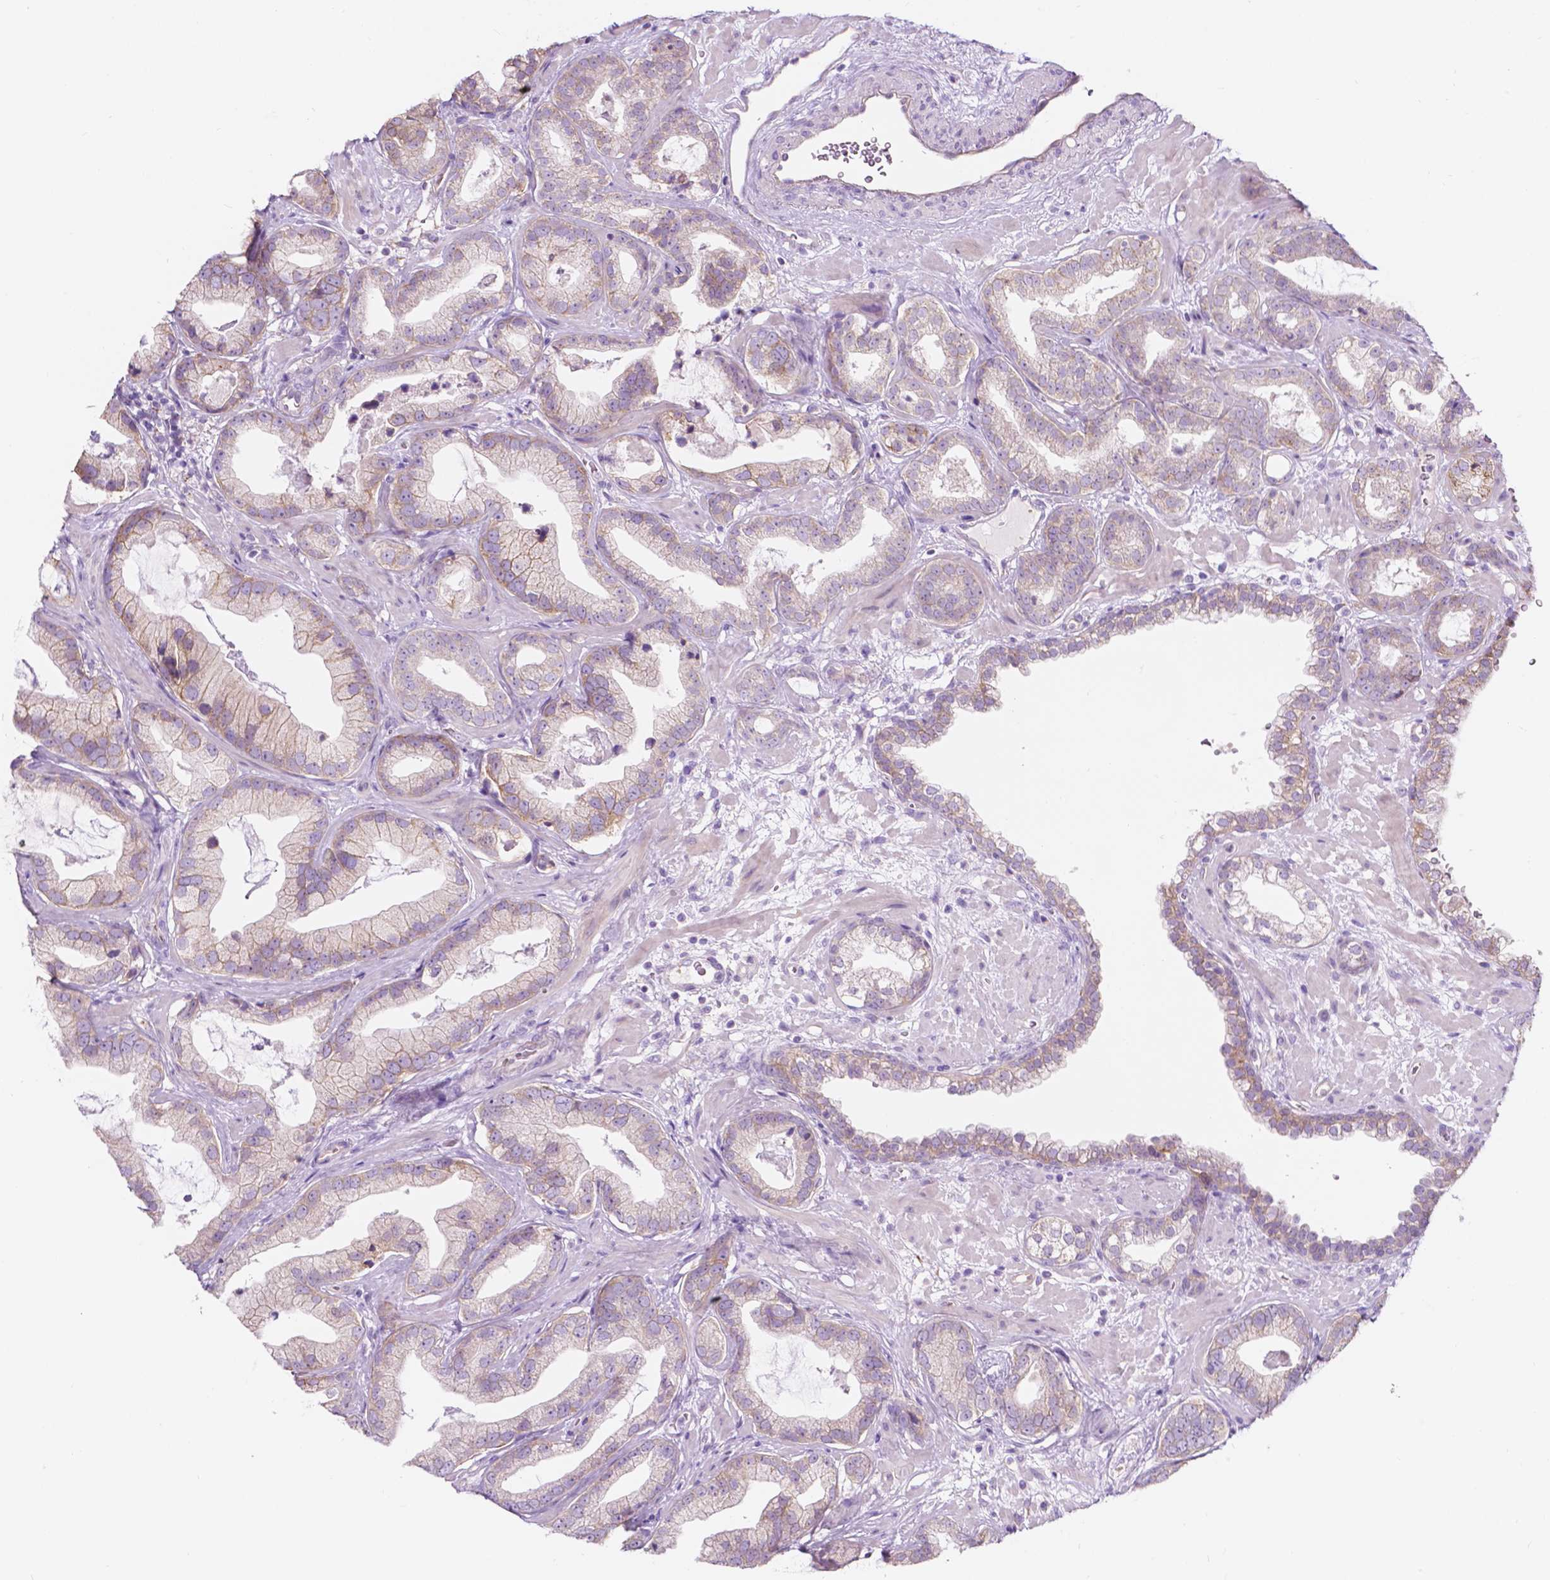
{"staining": {"intensity": "weak", "quantity": "<25%", "location": "cytoplasmic/membranous"}, "tissue": "prostate cancer", "cell_type": "Tumor cells", "image_type": "cancer", "snomed": [{"axis": "morphology", "description": "Adenocarcinoma, Low grade"}, {"axis": "topography", "description": "Prostate"}], "caption": "This image is of prostate cancer stained with immunohistochemistry to label a protein in brown with the nuclei are counter-stained blue. There is no positivity in tumor cells.", "gene": "NOS1AP", "patient": {"sex": "male", "age": 62}}